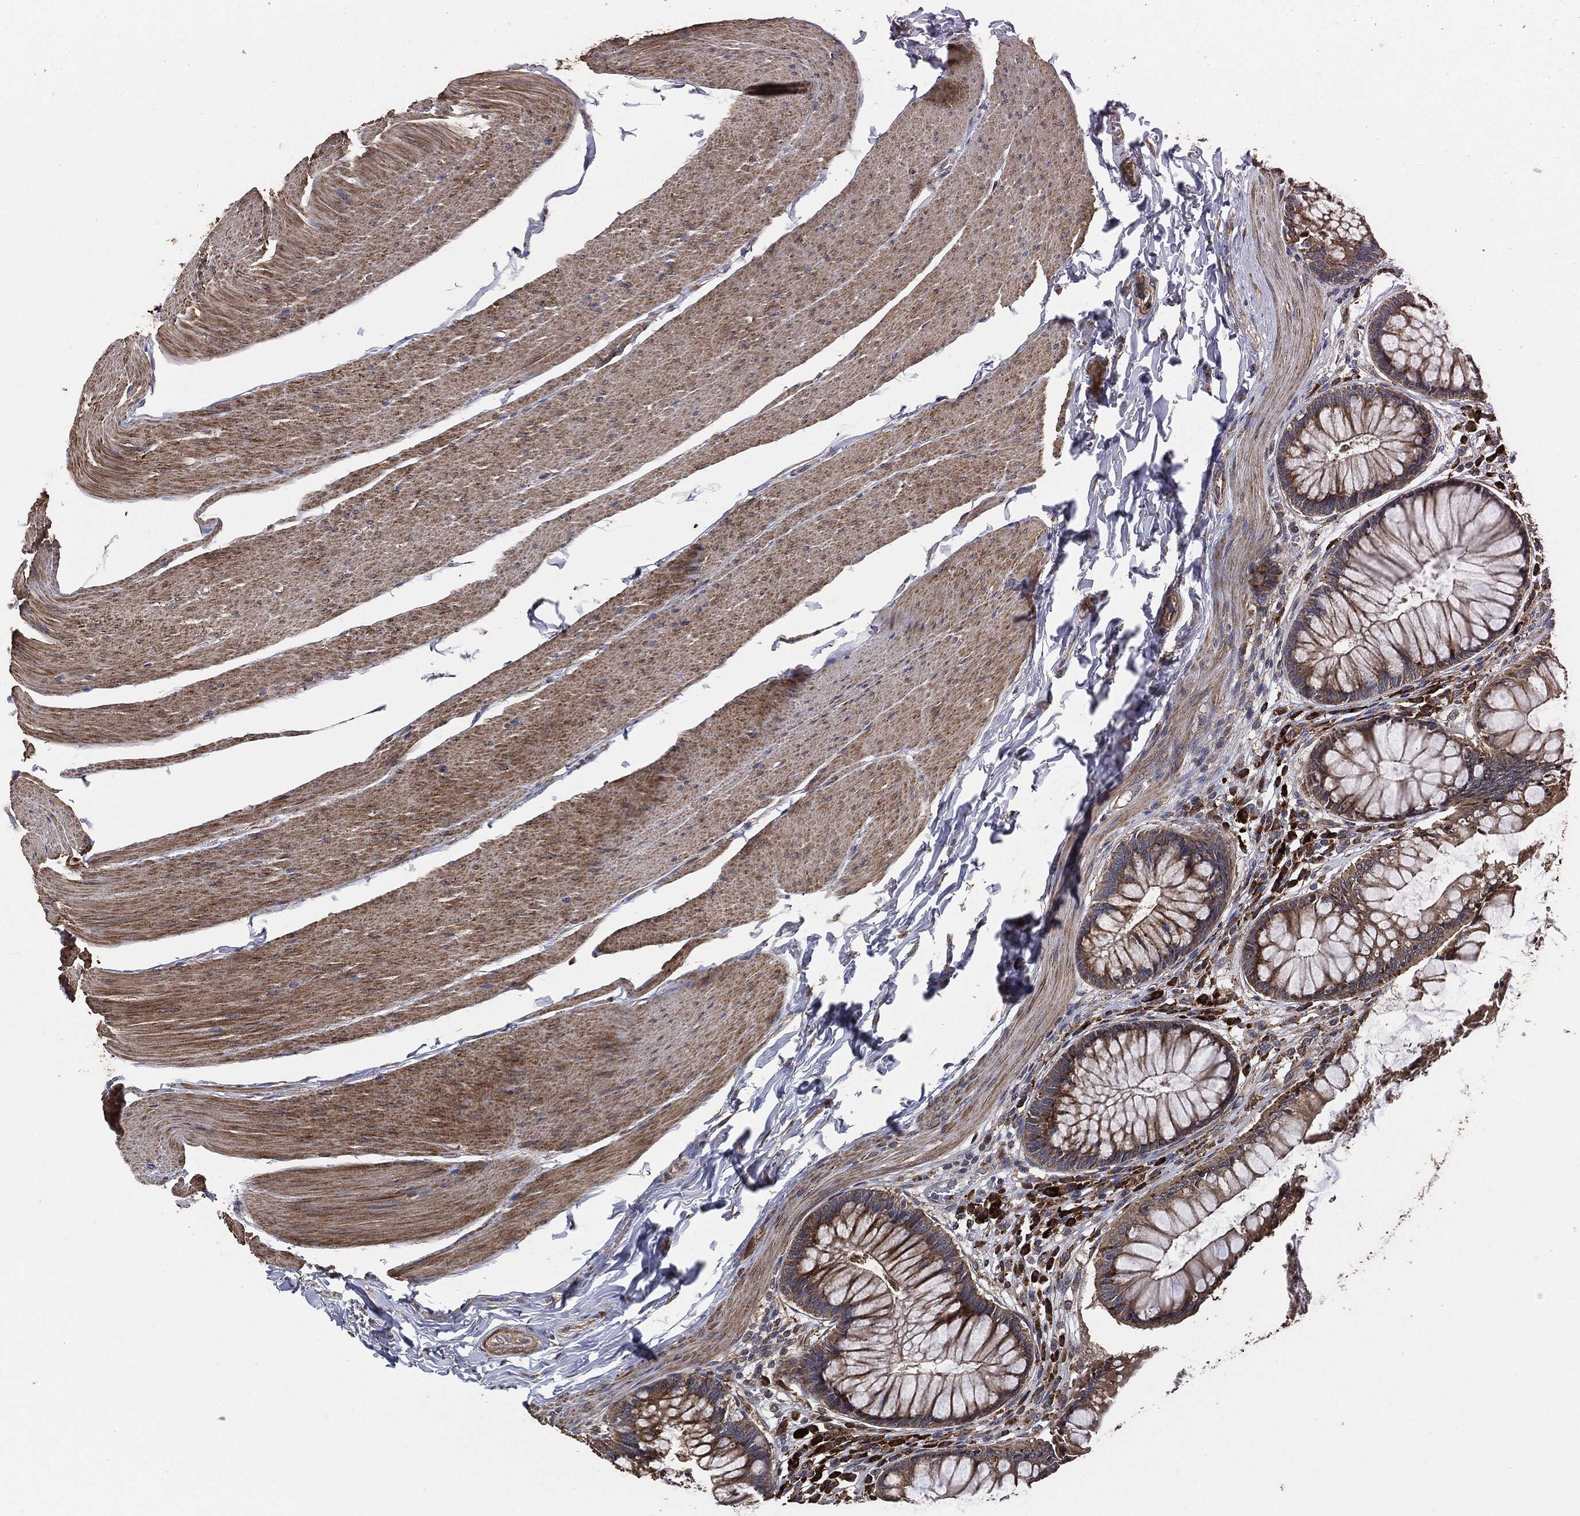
{"staining": {"intensity": "strong", "quantity": ">75%", "location": "cytoplasmic/membranous"}, "tissue": "rectum", "cell_type": "Glandular cells", "image_type": "normal", "snomed": [{"axis": "morphology", "description": "Normal tissue, NOS"}, {"axis": "topography", "description": "Rectum"}], "caption": "High-magnification brightfield microscopy of benign rectum stained with DAB (brown) and counterstained with hematoxylin (blue). glandular cells exhibit strong cytoplasmic/membranous positivity is appreciated in approximately>75% of cells. The staining was performed using DAB, with brown indicating positive protein expression. Nuclei are stained blue with hematoxylin.", "gene": "STK3", "patient": {"sex": "female", "age": 58}}